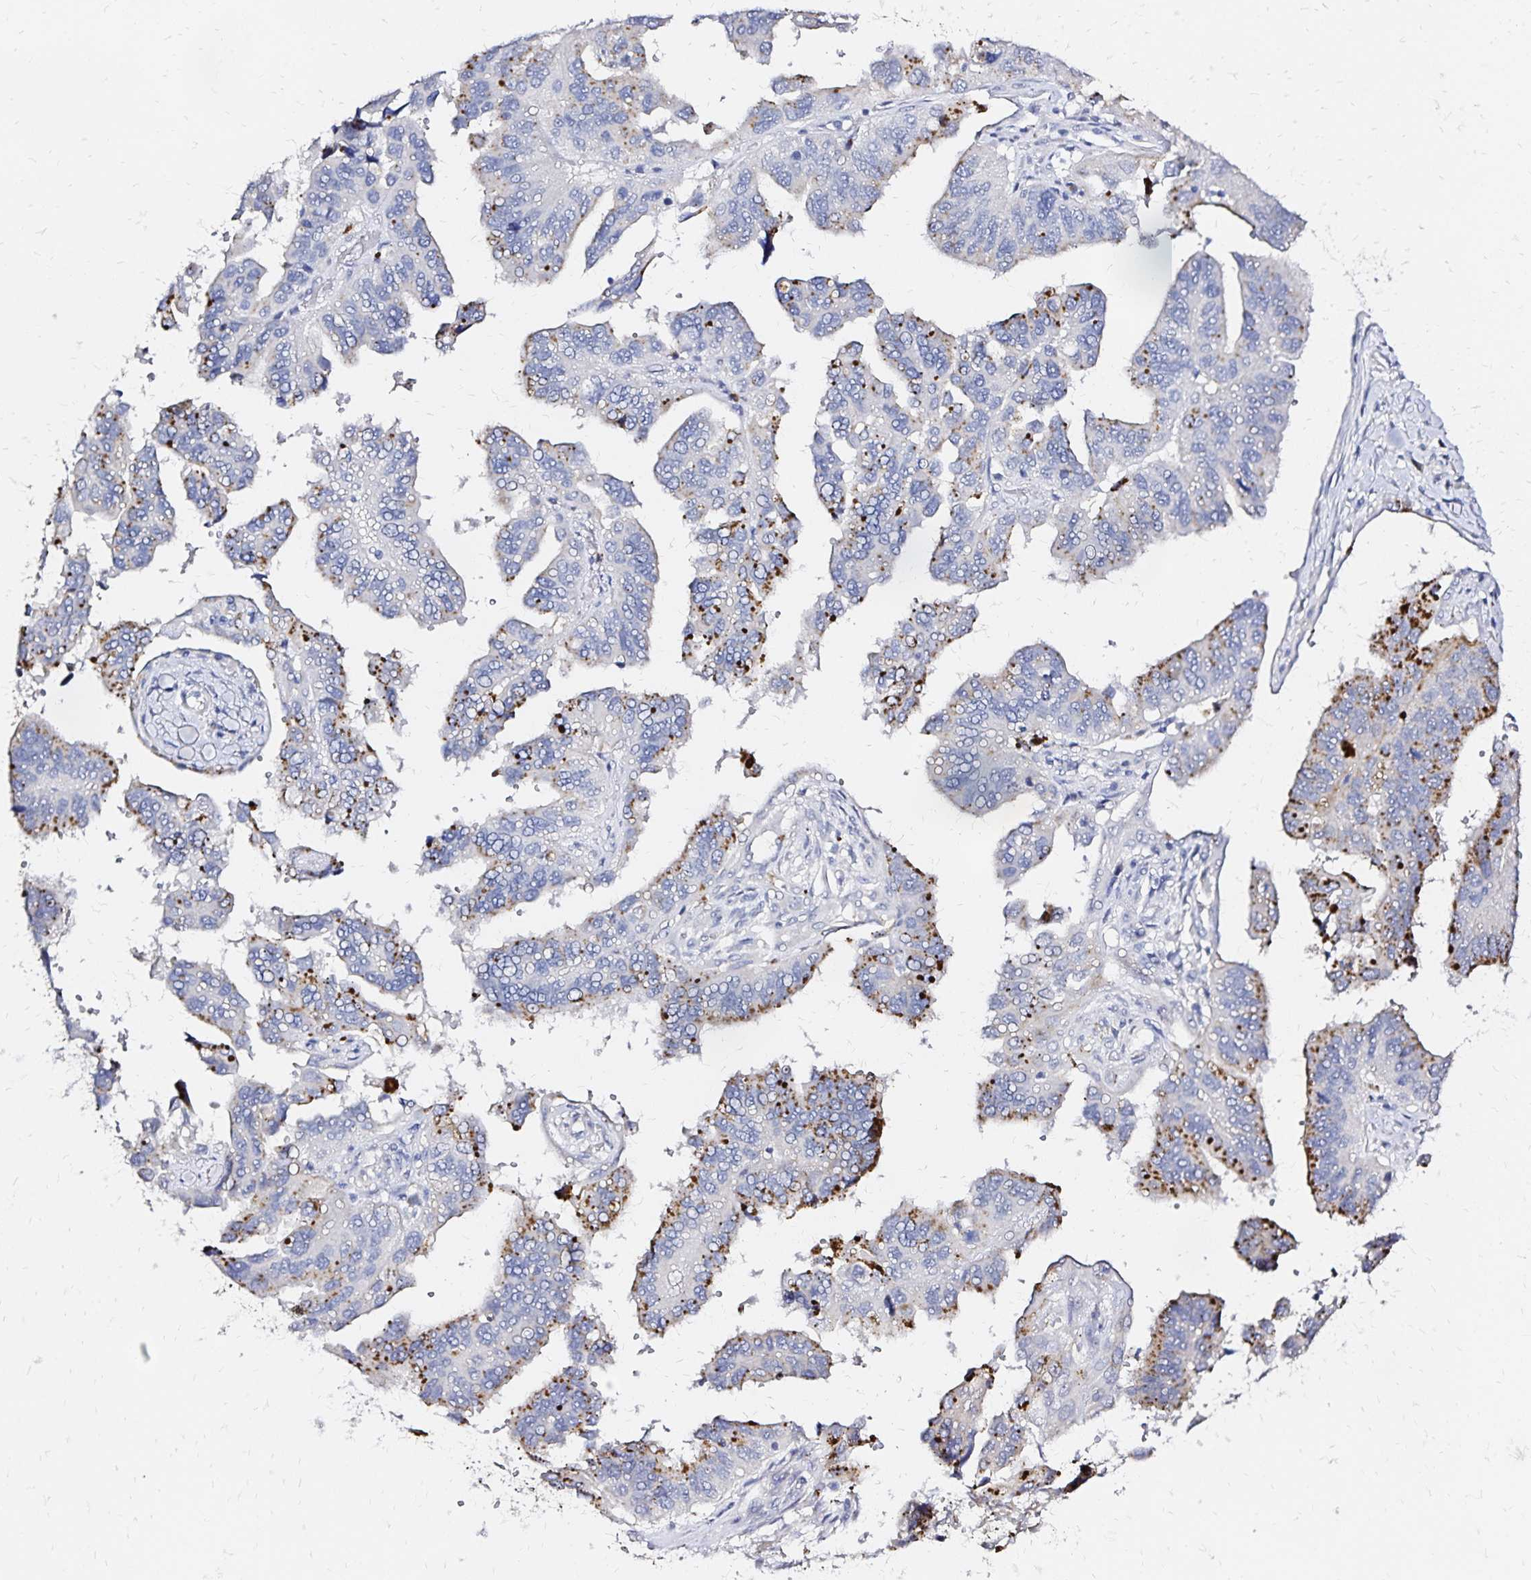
{"staining": {"intensity": "strong", "quantity": "<25%", "location": "cytoplasmic/membranous"}, "tissue": "ovarian cancer", "cell_type": "Tumor cells", "image_type": "cancer", "snomed": [{"axis": "morphology", "description": "Cystadenocarcinoma, serous, NOS"}, {"axis": "topography", "description": "Ovary"}], "caption": "Protein analysis of ovarian serous cystadenocarcinoma tissue displays strong cytoplasmic/membranous expression in about <25% of tumor cells.", "gene": "SLC5A1", "patient": {"sex": "female", "age": 79}}